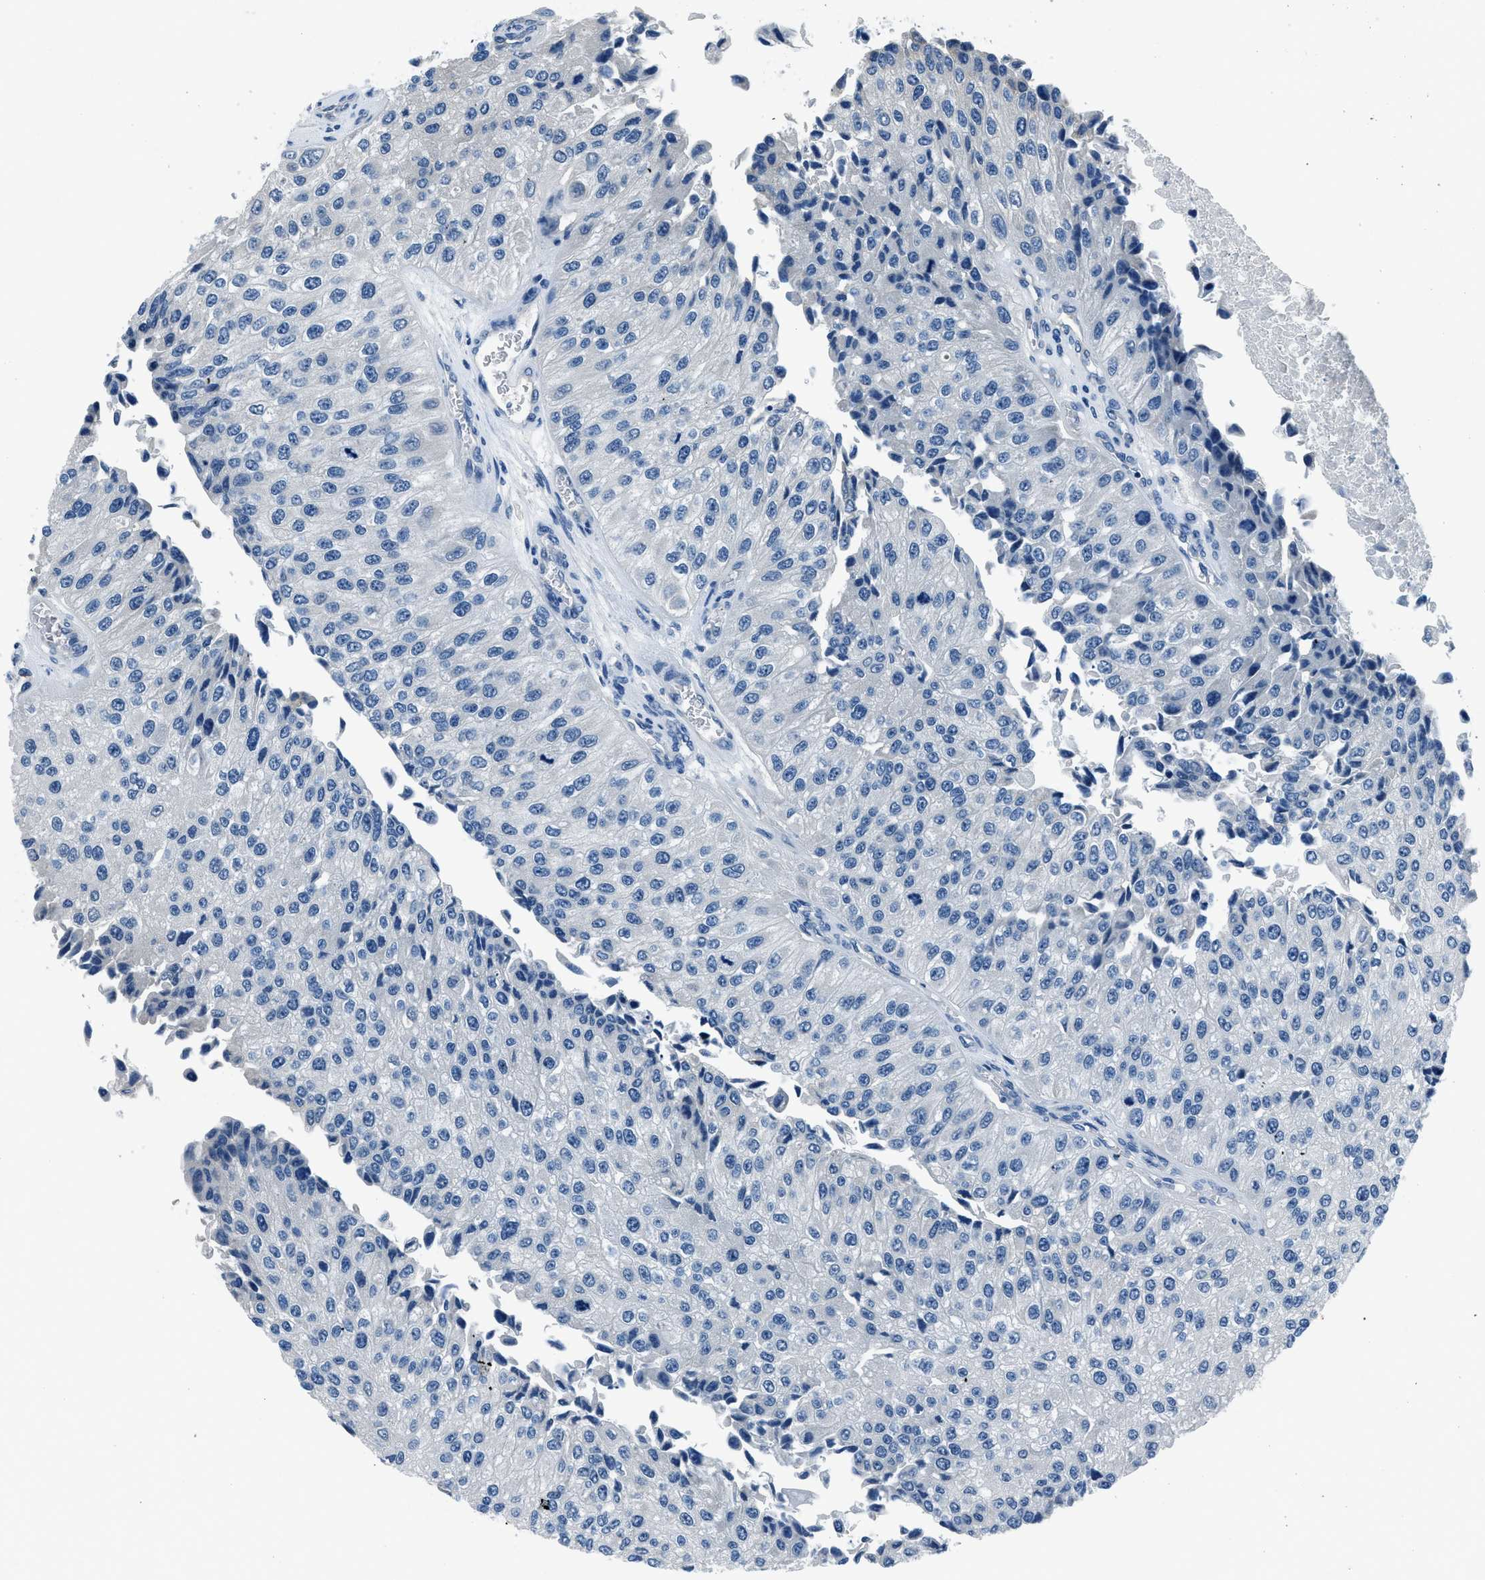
{"staining": {"intensity": "negative", "quantity": "none", "location": "none"}, "tissue": "urothelial cancer", "cell_type": "Tumor cells", "image_type": "cancer", "snomed": [{"axis": "morphology", "description": "Urothelial carcinoma, High grade"}, {"axis": "topography", "description": "Kidney"}, {"axis": "topography", "description": "Urinary bladder"}], "caption": "There is no significant expression in tumor cells of high-grade urothelial carcinoma. The staining was performed using DAB (3,3'-diaminobenzidine) to visualize the protein expression in brown, while the nuclei were stained in blue with hematoxylin (Magnification: 20x).", "gene": "GJA3", "patient": {"sex": "male", "age": 77}}